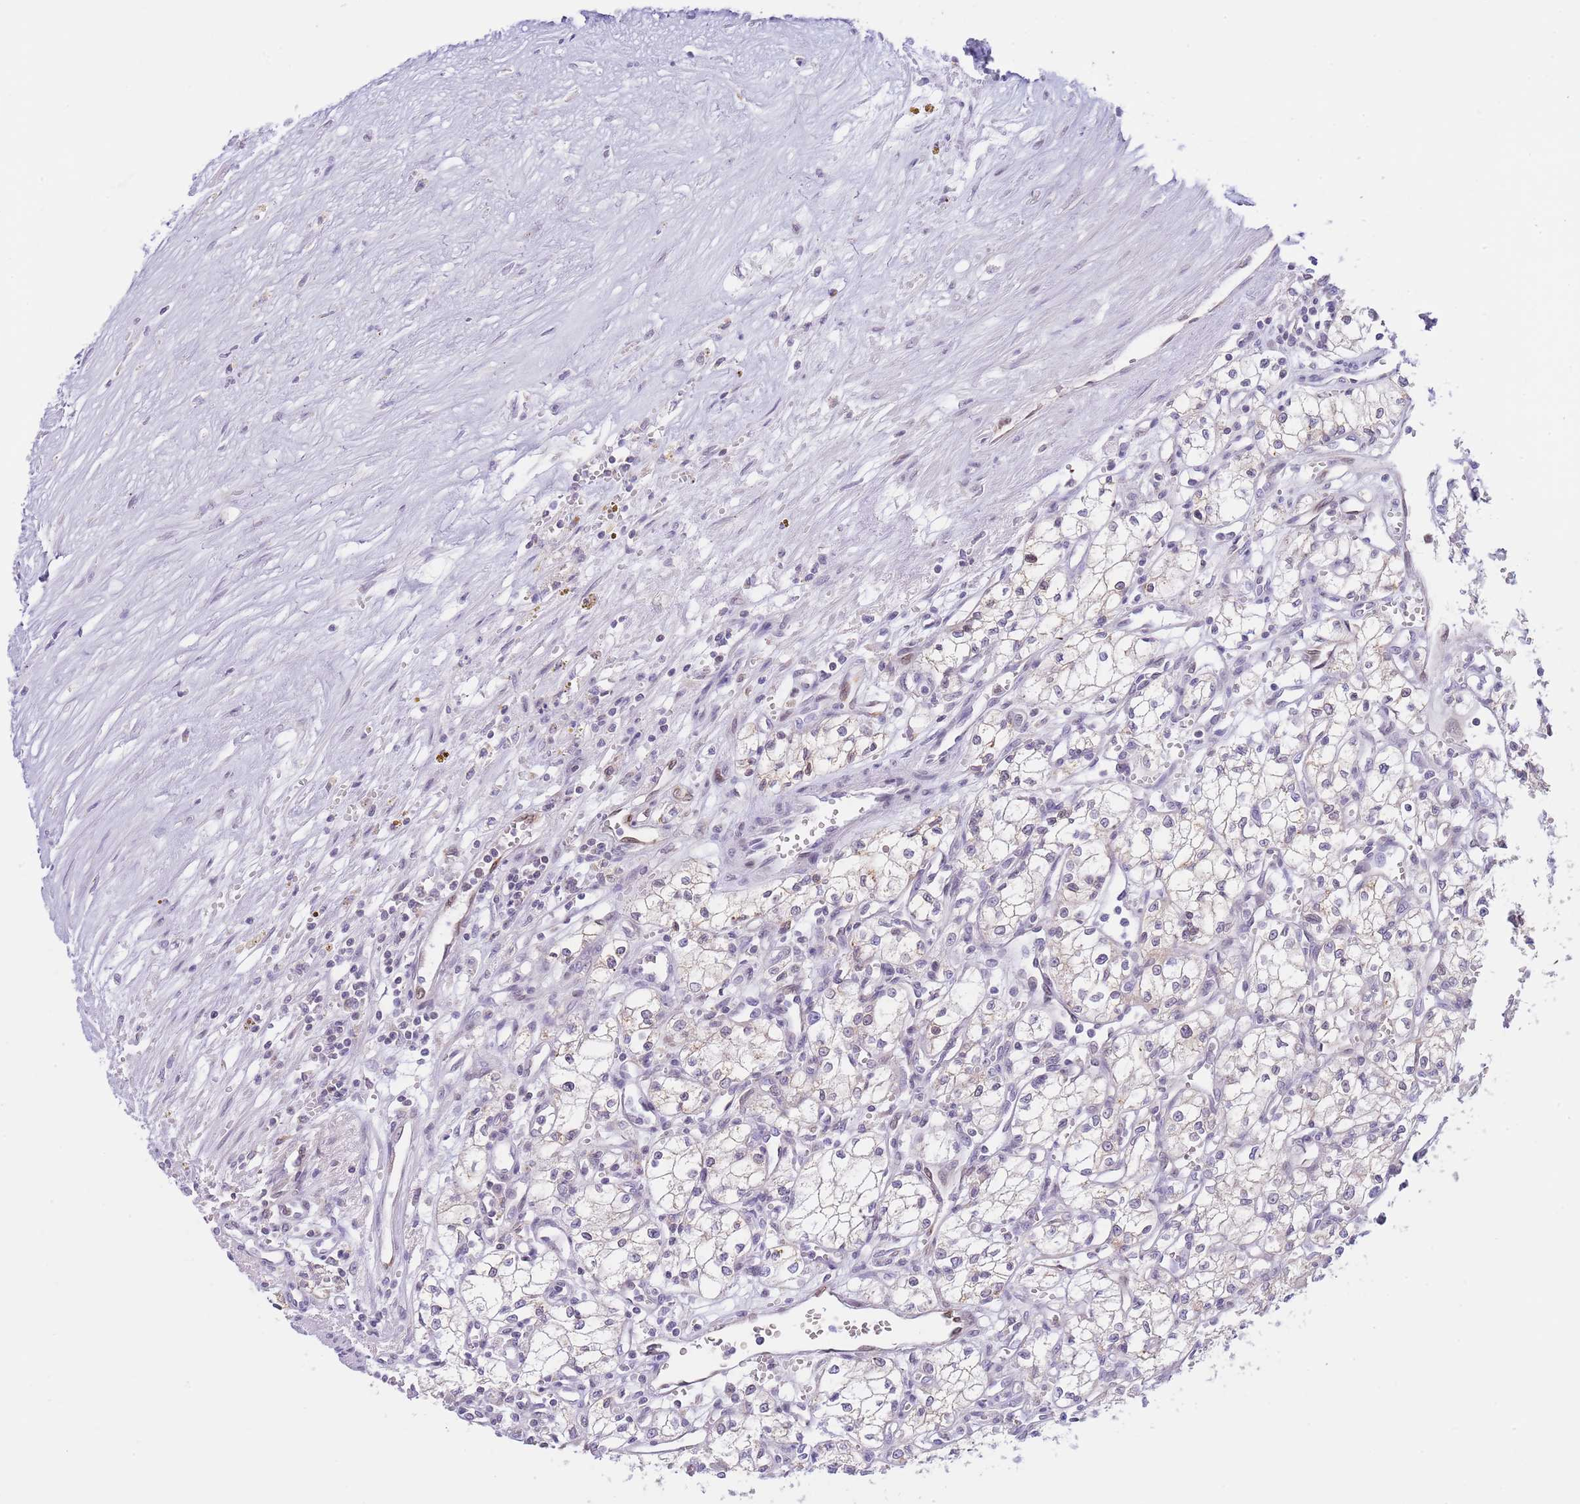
{"staining": {"intensity": "negative", "quantity": "none", "location": "none"}, "tissue": "renal cancer", "cell_type": "Tumor cells", "image_type": "cancer", "snomed": [{"axis": "morphology", "description": "Adenocarcinoma, NOS"}, {"axis": "topography", "description": "Kidney"}], "caption": "This is an immunohistochemistry (IHC) image of renal adenocarcinoma. There is no expression in tumor cells.", "gene": "EBPL", "patient": {"sex": "male", "age": 59}}